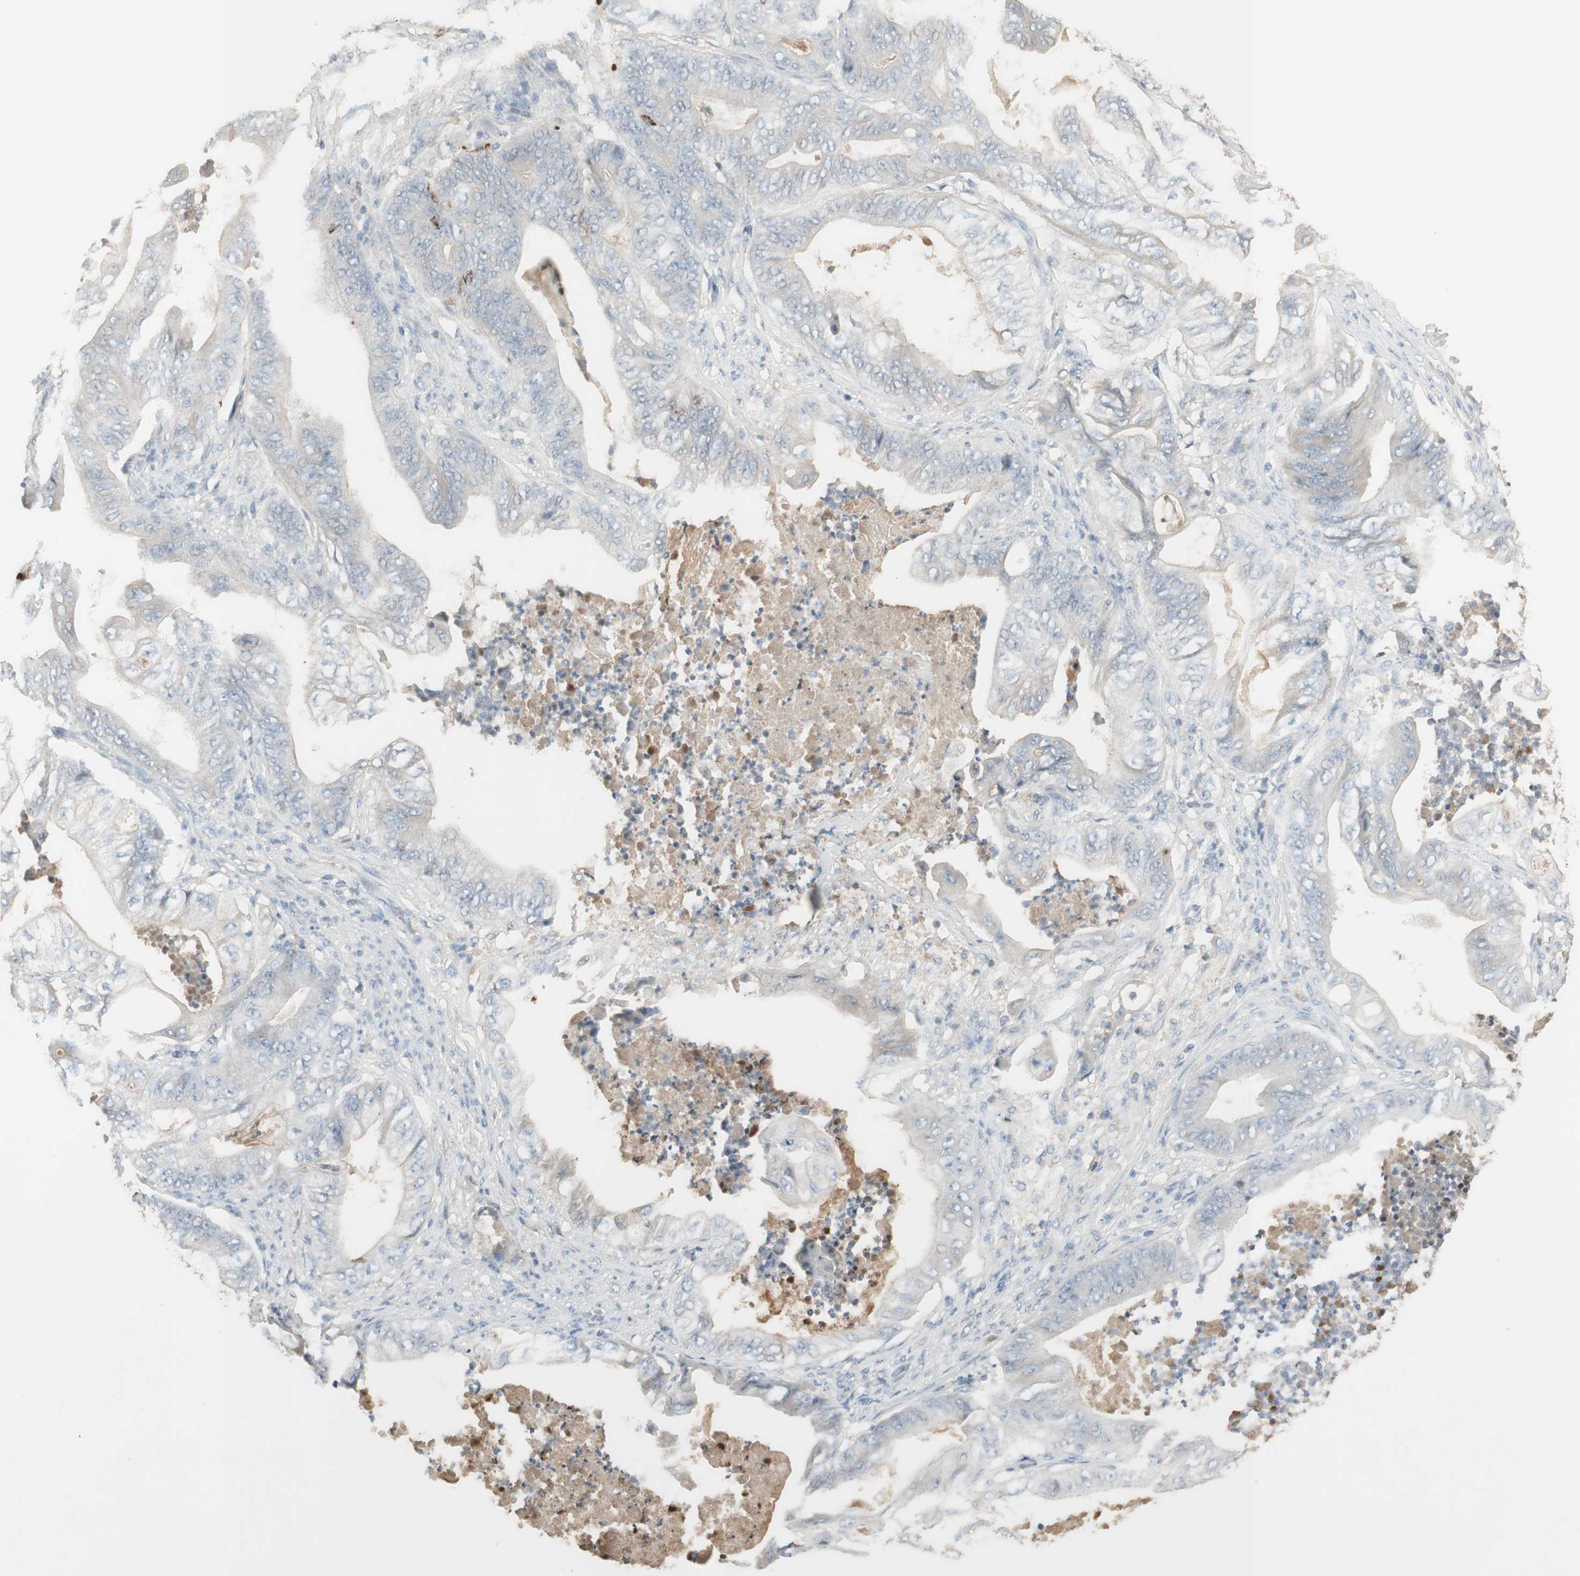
{"staining": {"intensity": "negative", "quantity": "none", "location": "none"}, "tissue": "stomach cancer", "cell_type": "Tumor cells", "image_type": "cancer", "snomed": [{"axis": "morphology", "description": "Adenocarcinoma, NOS"}, {"axis": "topography", "description": "Stomach"}], "caption": "A histopathology image of stomach cancer (adenocarcinoma) stained for a protein exhibits no brown staining in tumor cells.", "gene": "IFNG", "patient": {"sex": "female", "age": 73}}